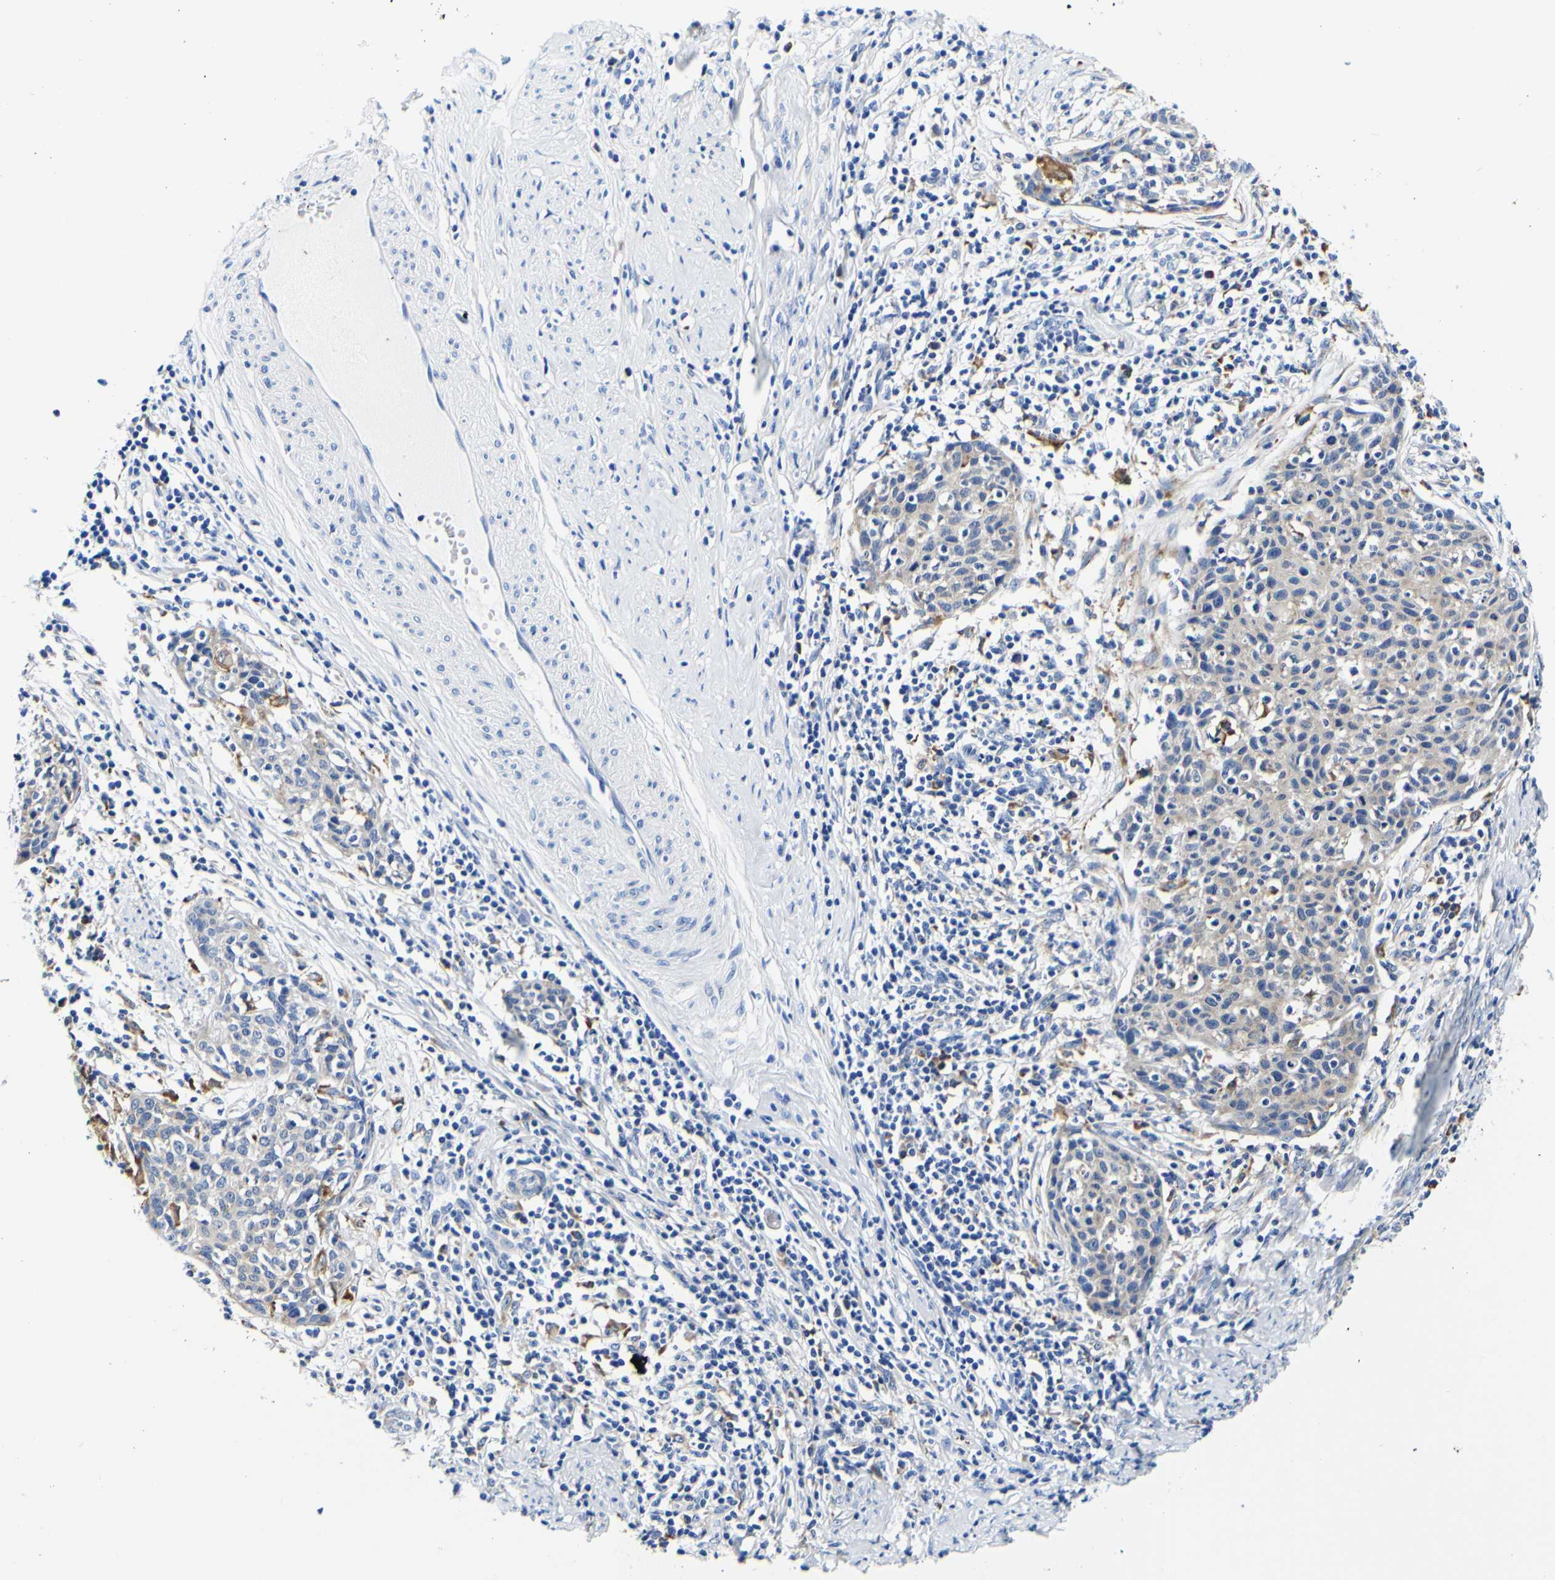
{"staining": {"intensity": "weak", "quantity": ">75%", "location": "cytoplasmic/membranous"}, "tissue": "cervical cancer", "cell_type": "Tumor cells", "image_type": "cancer", "snomed": [{"axis": "morphology", "description": "Squamous cell carcinoma, NOS"}, {"axis": "topography", "description": "Cervix"}], "caption": "A micrograph of cervical cancer (squamous cell carcinoma) stained for a protein exhibits weak cytoplasmic/membranous brown staining in tumor cells.", "gene": "P4HB", "patient": {"sex": "female", "age": 38}}